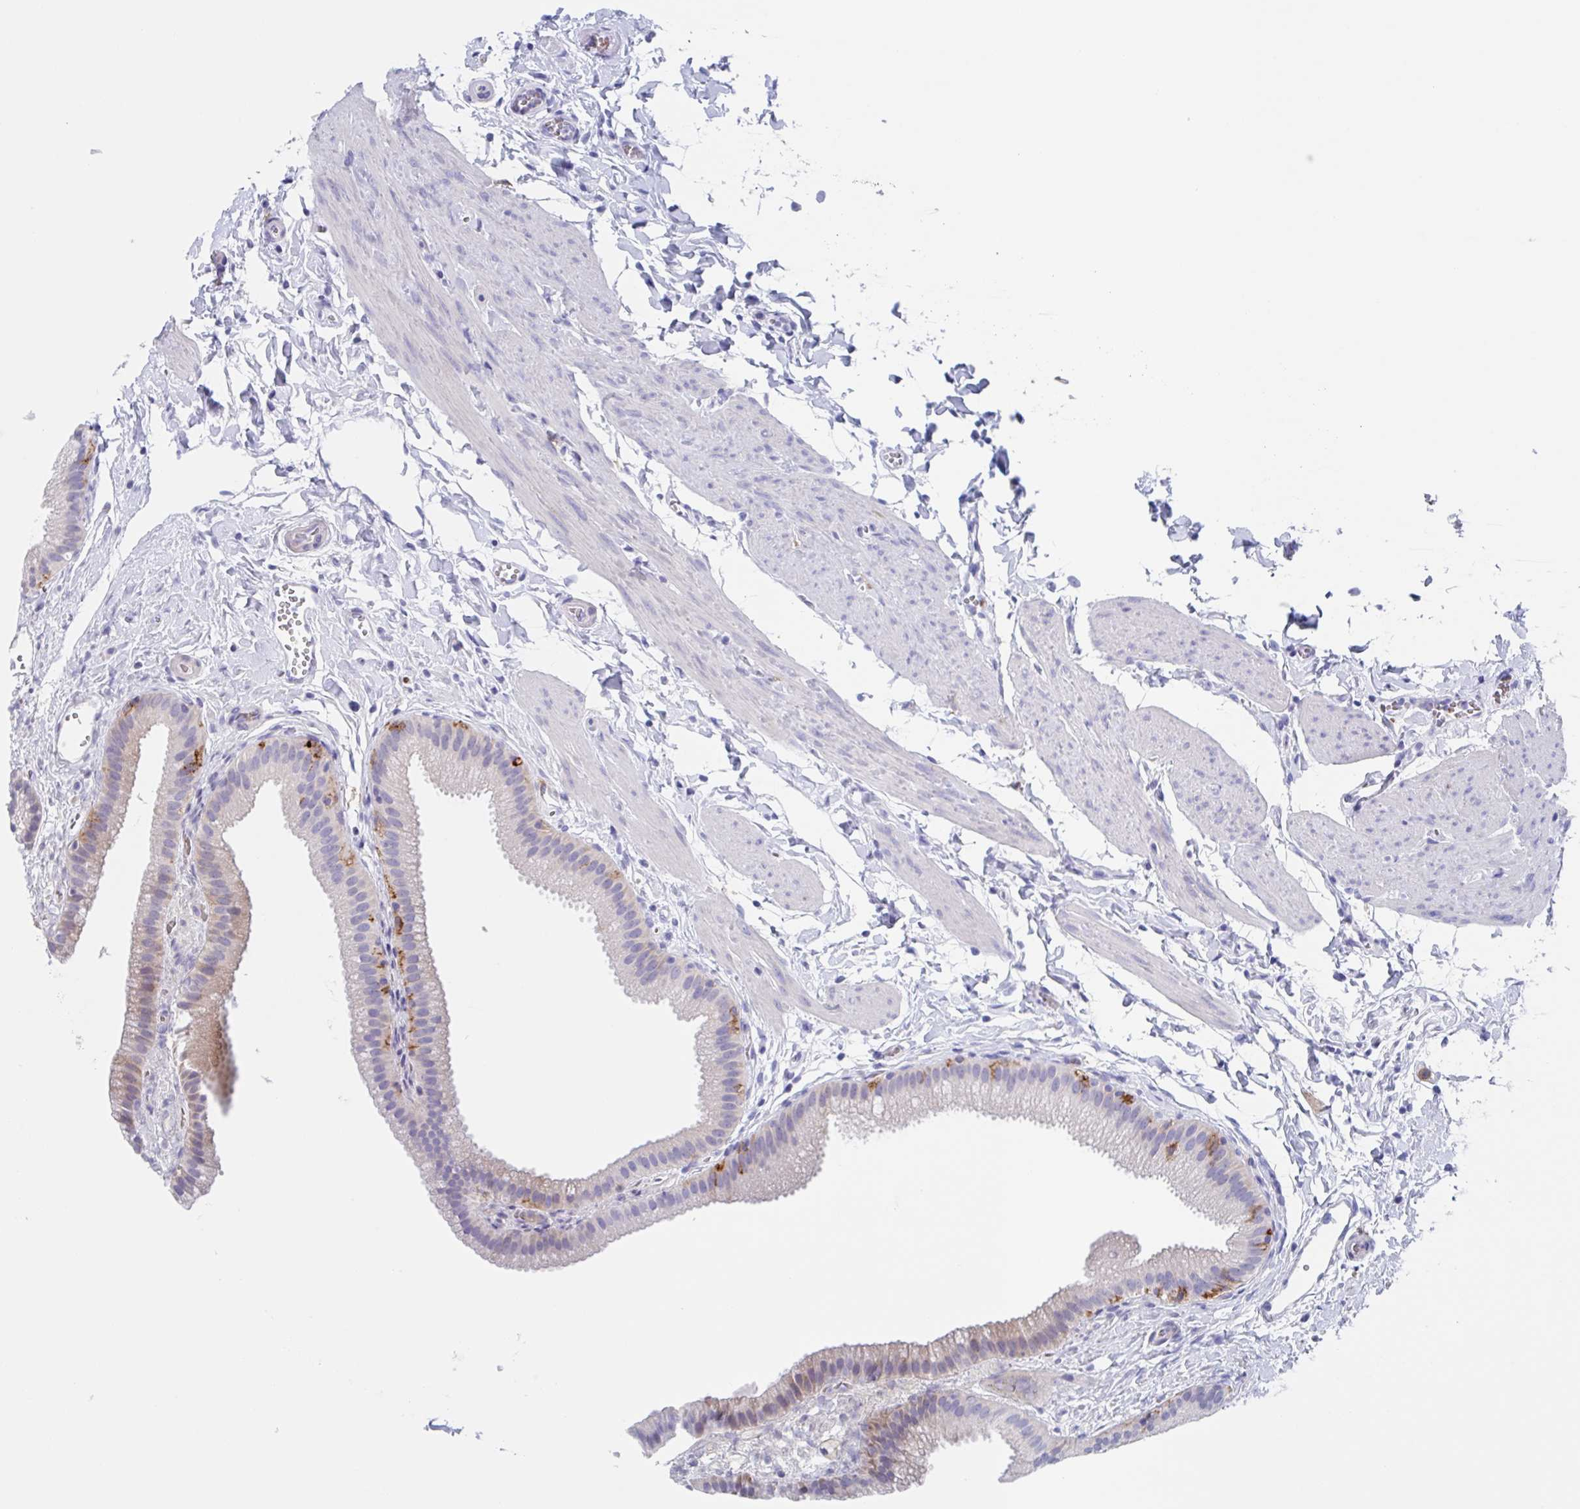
{"staining": {"intensity": "weak", "quantity": "<25%", "location": "cytoplasmic/membranous"}, "tissue": "gallbladder", "cell_type": "Glandular cells", "image_type": "normal", "snomed": [{"axis": "morphology", "description": "Normal tissue, NOS"}, {"axis": "topography", "description": "Gallbladder"}], "caption": "There is no significant staining in glandular cells of gallbladder. Nuclei are stained in blue.", "gene": "FCGR3A", "patient": {"sex": "female", "age": 63}}